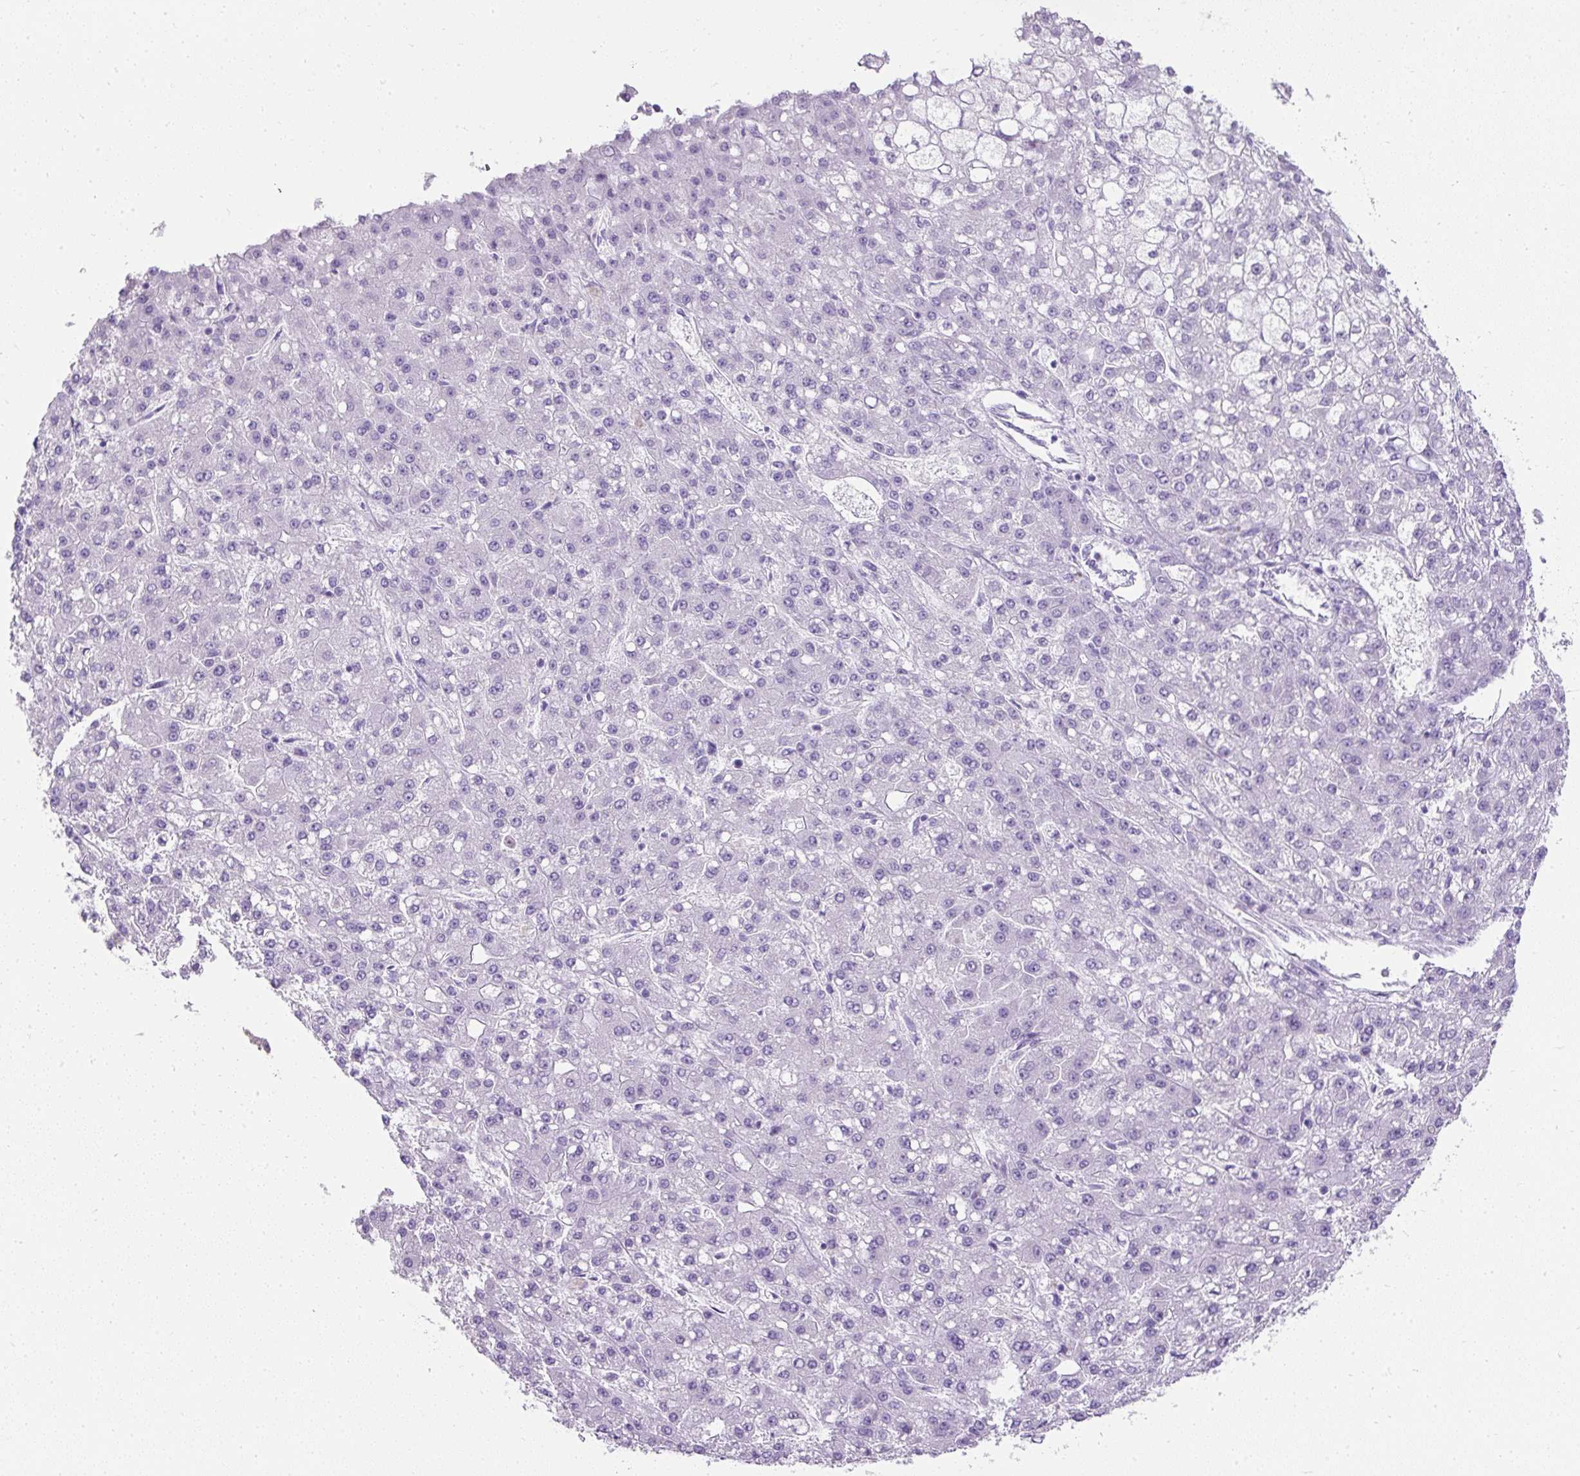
{"staining": {"intensity": "negative", "quantity": "none", "location": "none"}, "tissue": "liver cancer", "cell_type": "Tumor cells", "image_type": "cancer", "snomed": [{"axis": "morphology", "description": "Carcinoma, Hepatocellular, NOS"}, {"axis": "topography", "description": "Liver"}], "caption": "Micrograph shows no significant protein staining in tumor cells of liver hepatocellular carcinoma. (DAB immunohistochemistry (IHC), high magnification).", "gene": "C2CD4C", "patient": {"sex": "male", "age": 67}}